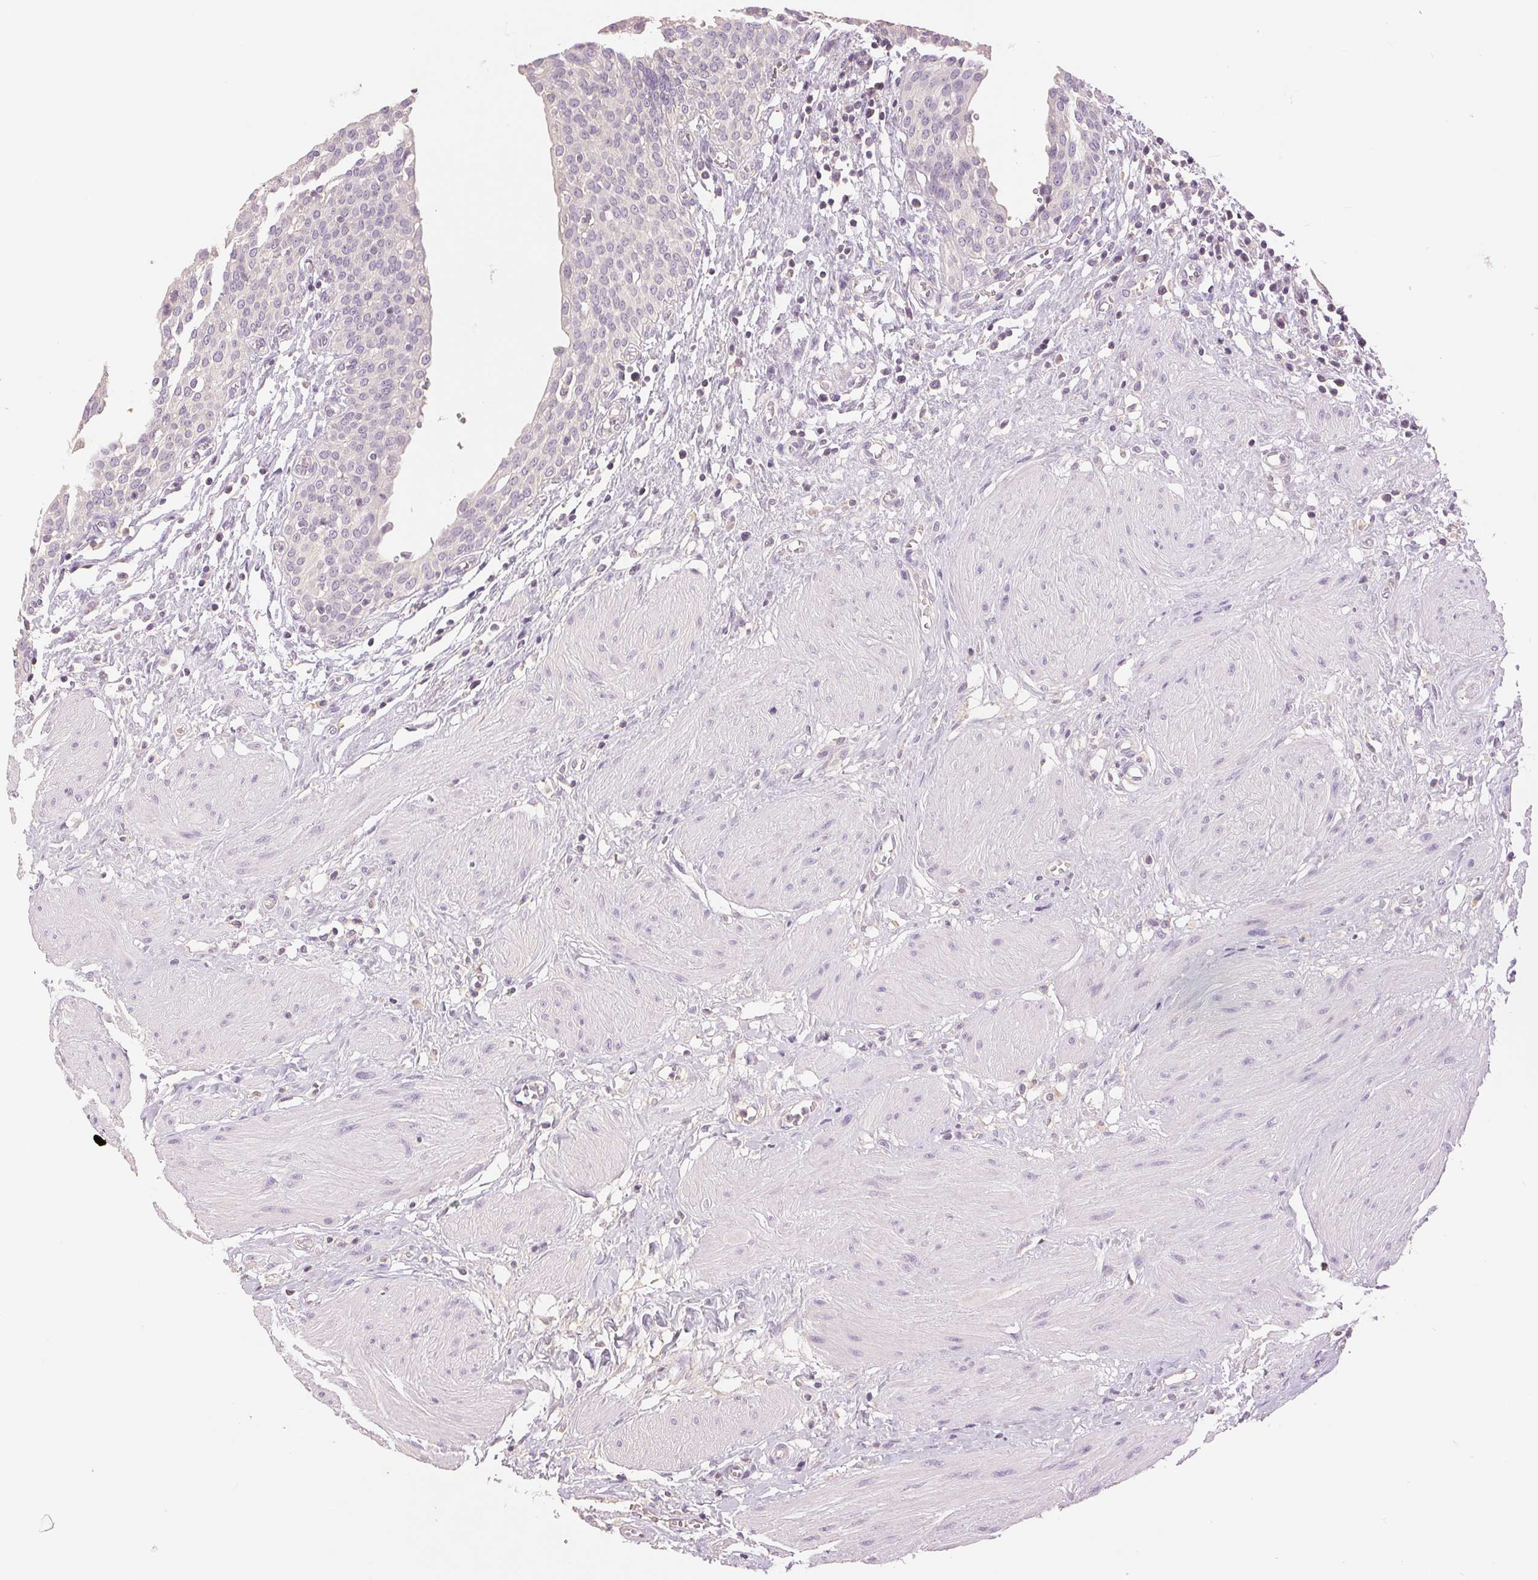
{"staining": {"intensity": "negative", "quantity": "none", "location": "none"}, "tissue": "urinary bladder", "cell_type": "Urothelial cells", "image_type": "normal", "snomed": [{"axis": "morphology", "description": "Normal tissue, NOS"}, {"axis": "topography", "description": "Urinary bladder"}], "caption": "The photomicrograph displays no significant expression in urothelial cells of urinary bladder. Brightfield microscopy of immunohistochemistry stained with DAB (brown) and hematoxylin (blue), captured at high magnification.", "gene": "FXYD4", "patient": {"sex": "male", "age": 55}}